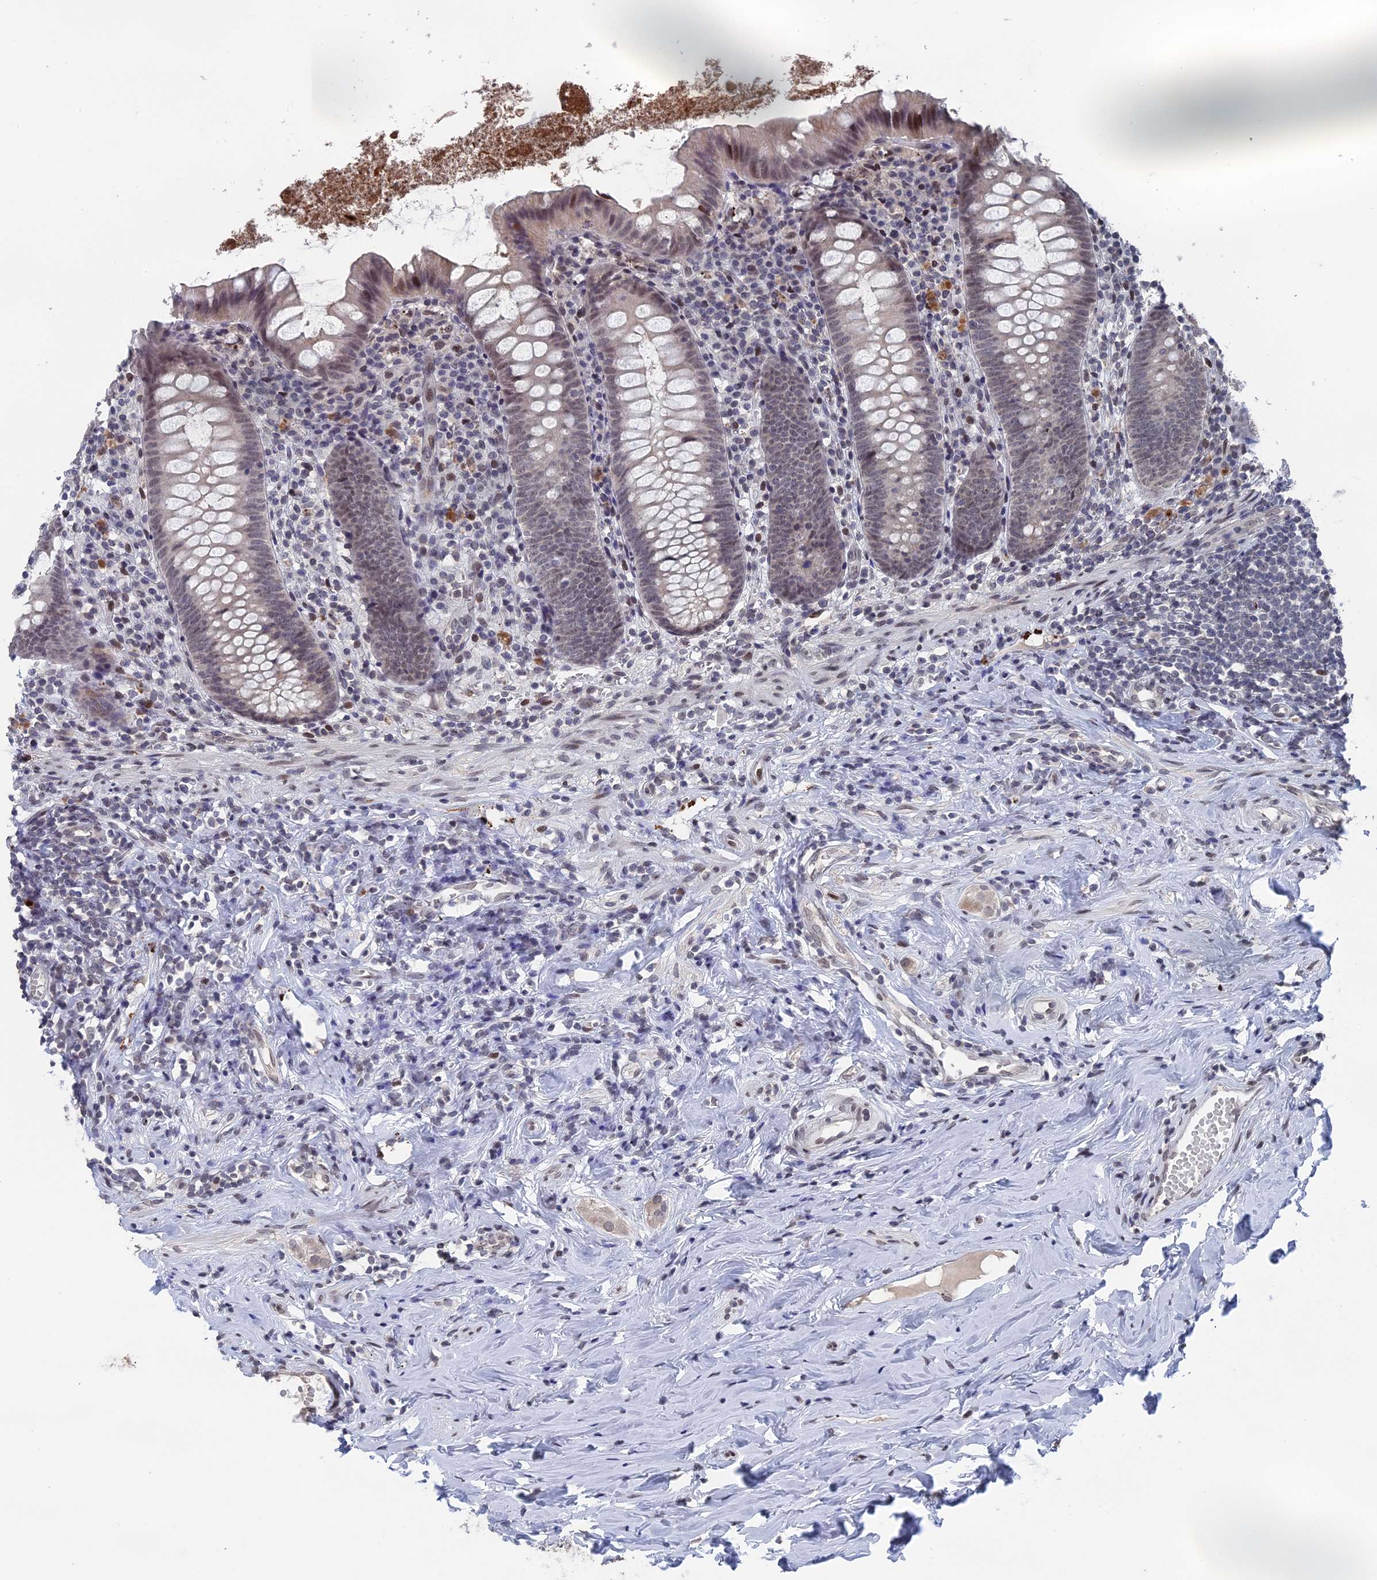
{"staining": {"intensity": "weak", "quantity": "<25%", "location": "nuclear"}, "tissue": "appendix", "cell_type": "Glandular cells", "image_type": "normal", "snomed": [{"axis": "morphology", "description": "Normal tissue, NOS"}, {"axis": "topography", "description": "Appendix"}], "caption": "Immunohistochemistry (IHC) image of normal appendix: appendix stained with DAB exhibits no significant protein expression in glandular cells.", "gene": "NR2C2AP", "patient": {"sex": "female", "age": 51}}